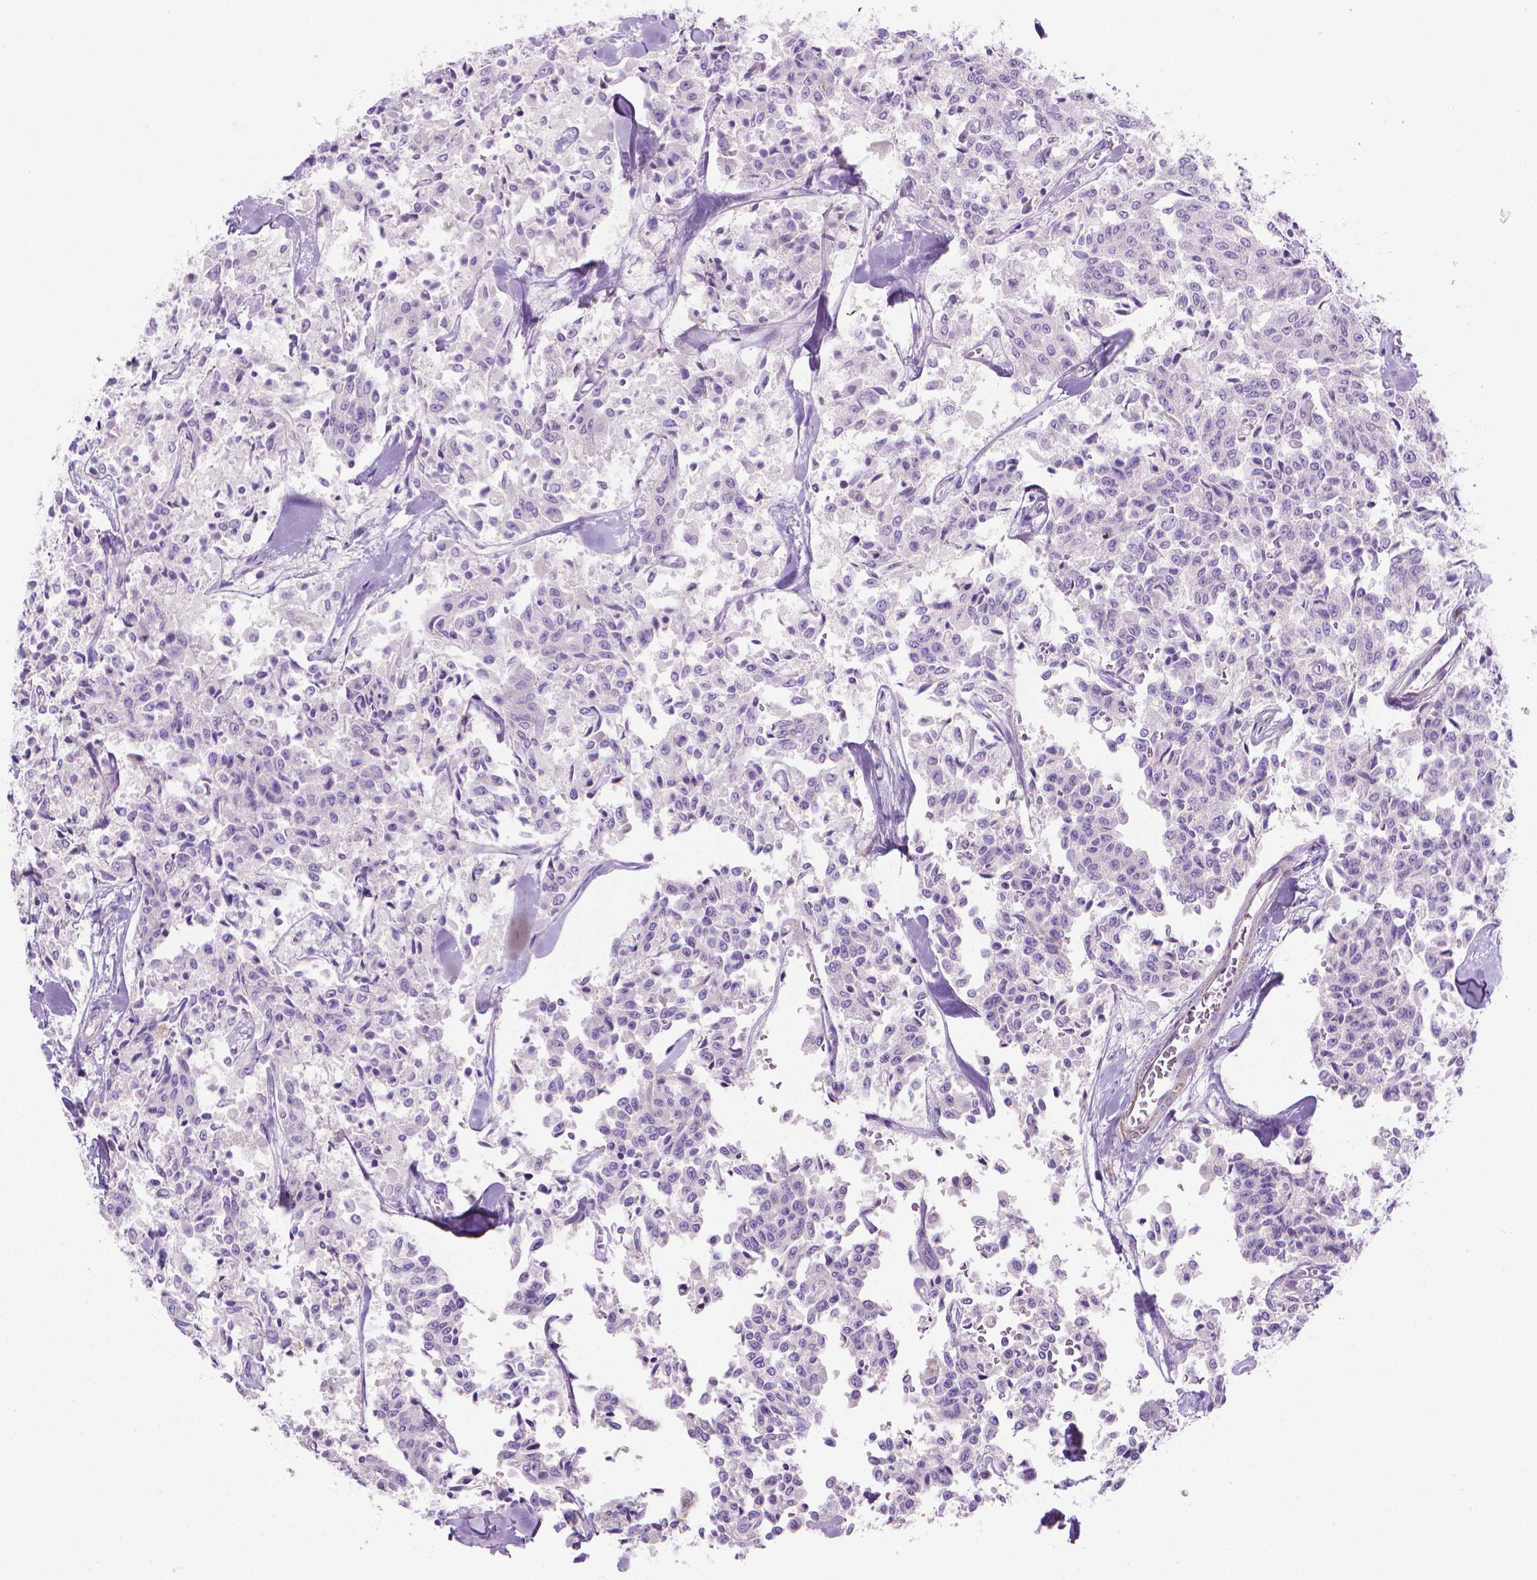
{"staining": {"intensity": "negative", "quantity": "none", "location": "none"}, "tissue": "carcinoid", "cell_type": "Tumor cells", "image_type": "cancer", "snomed": [{"axis": "morphology", "description": "Carcinoid, malignant, NOS"}, {"axis": "topography", "description": "Lung"}], "caption": "This is a image of immunohistochemistry (IHC) staining of carcinoid, which shows no positivity in tumor cells.", "gene": "FASN", "patient": {"sex": "male", "age": 71}}